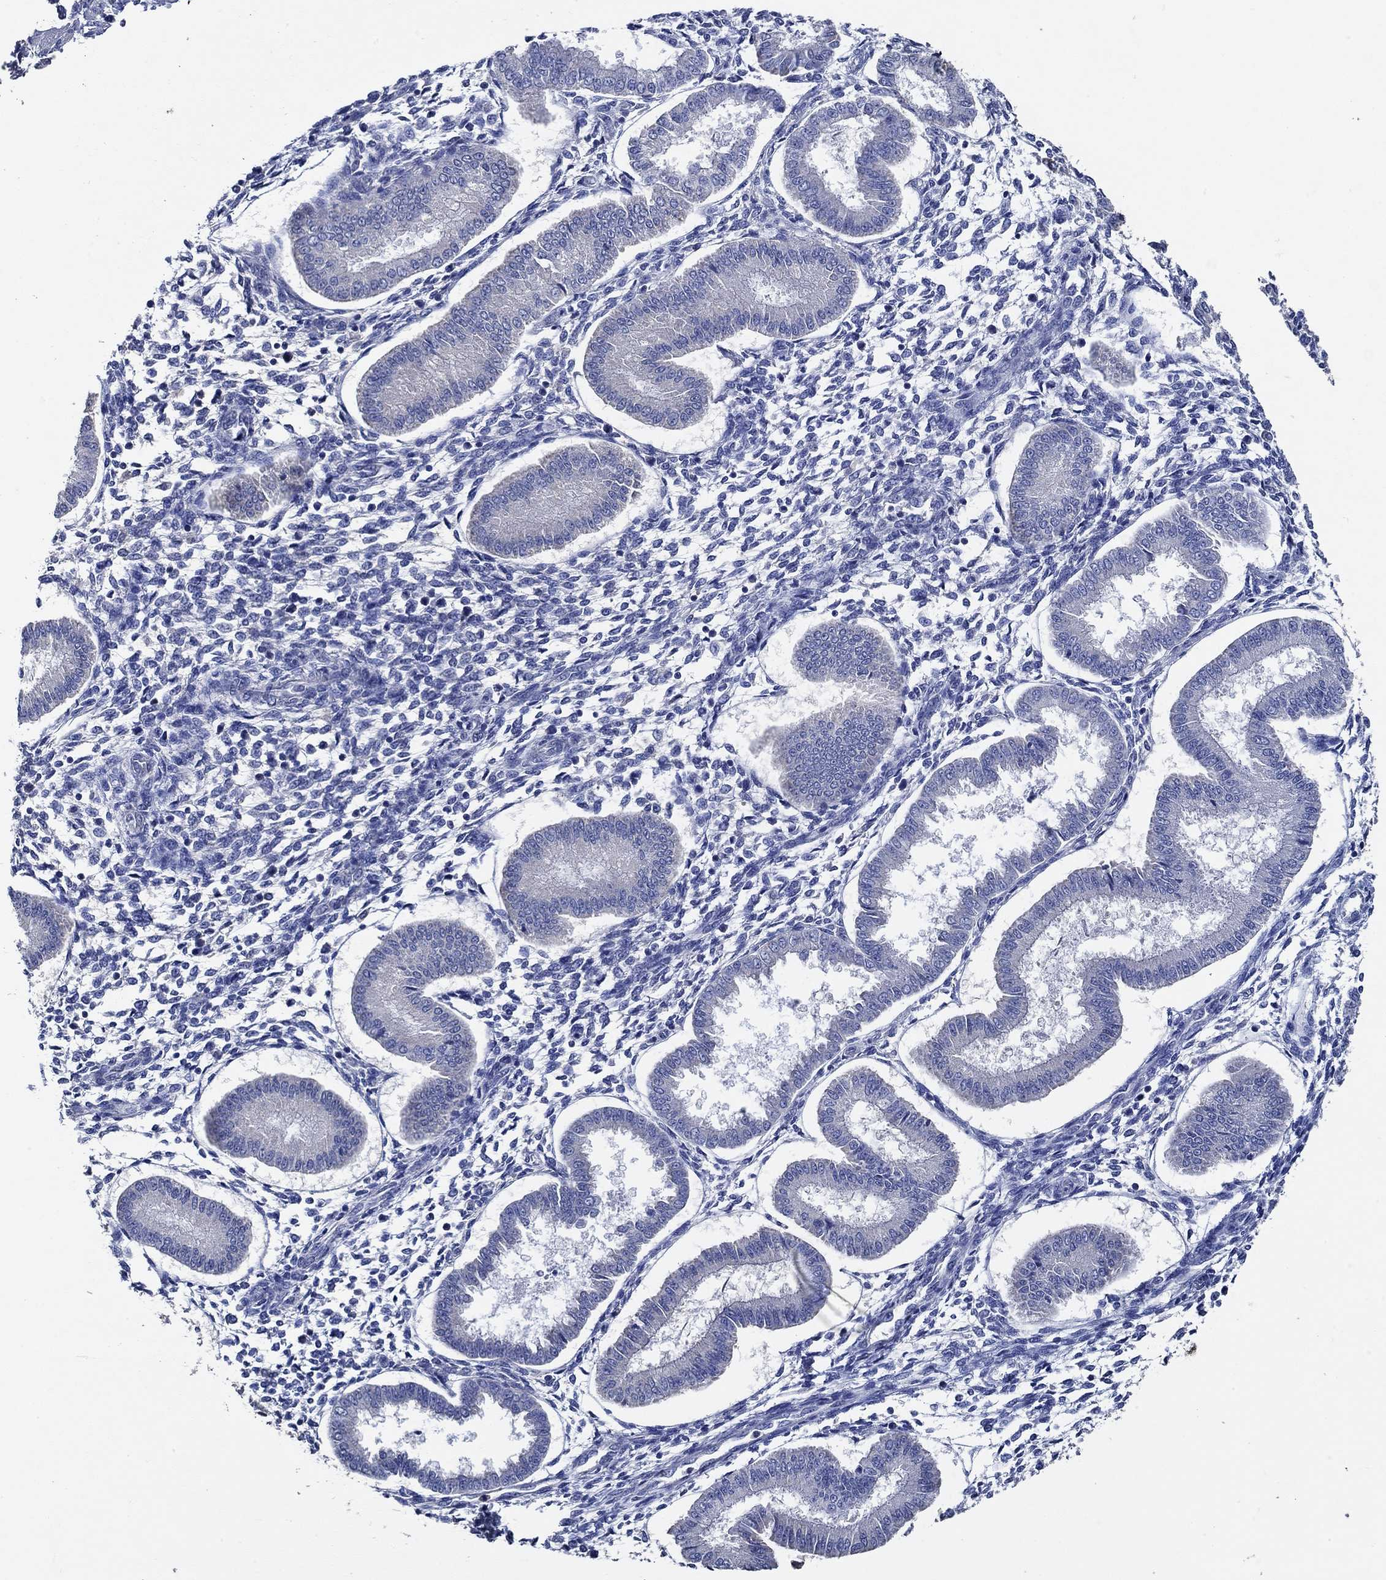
{"staining": {"intensity": "negative", "quantity": "none", "location": "none"}, "tissue": "endometrium", "cell_type": "Cells in endometrial stroma", "image_type": "normal", "snomed": [{"axis": "morphology", "description": "Normal tissue, NOS"}, {"axis": "topography", "description": "Endometrium"}], "caption": "Protein analysis of normal endometrium demonstrates no significant expression in cells in endometrial stroma.", "gene": "DOCK3", "patient": {"sex": "female", "age": 43}}